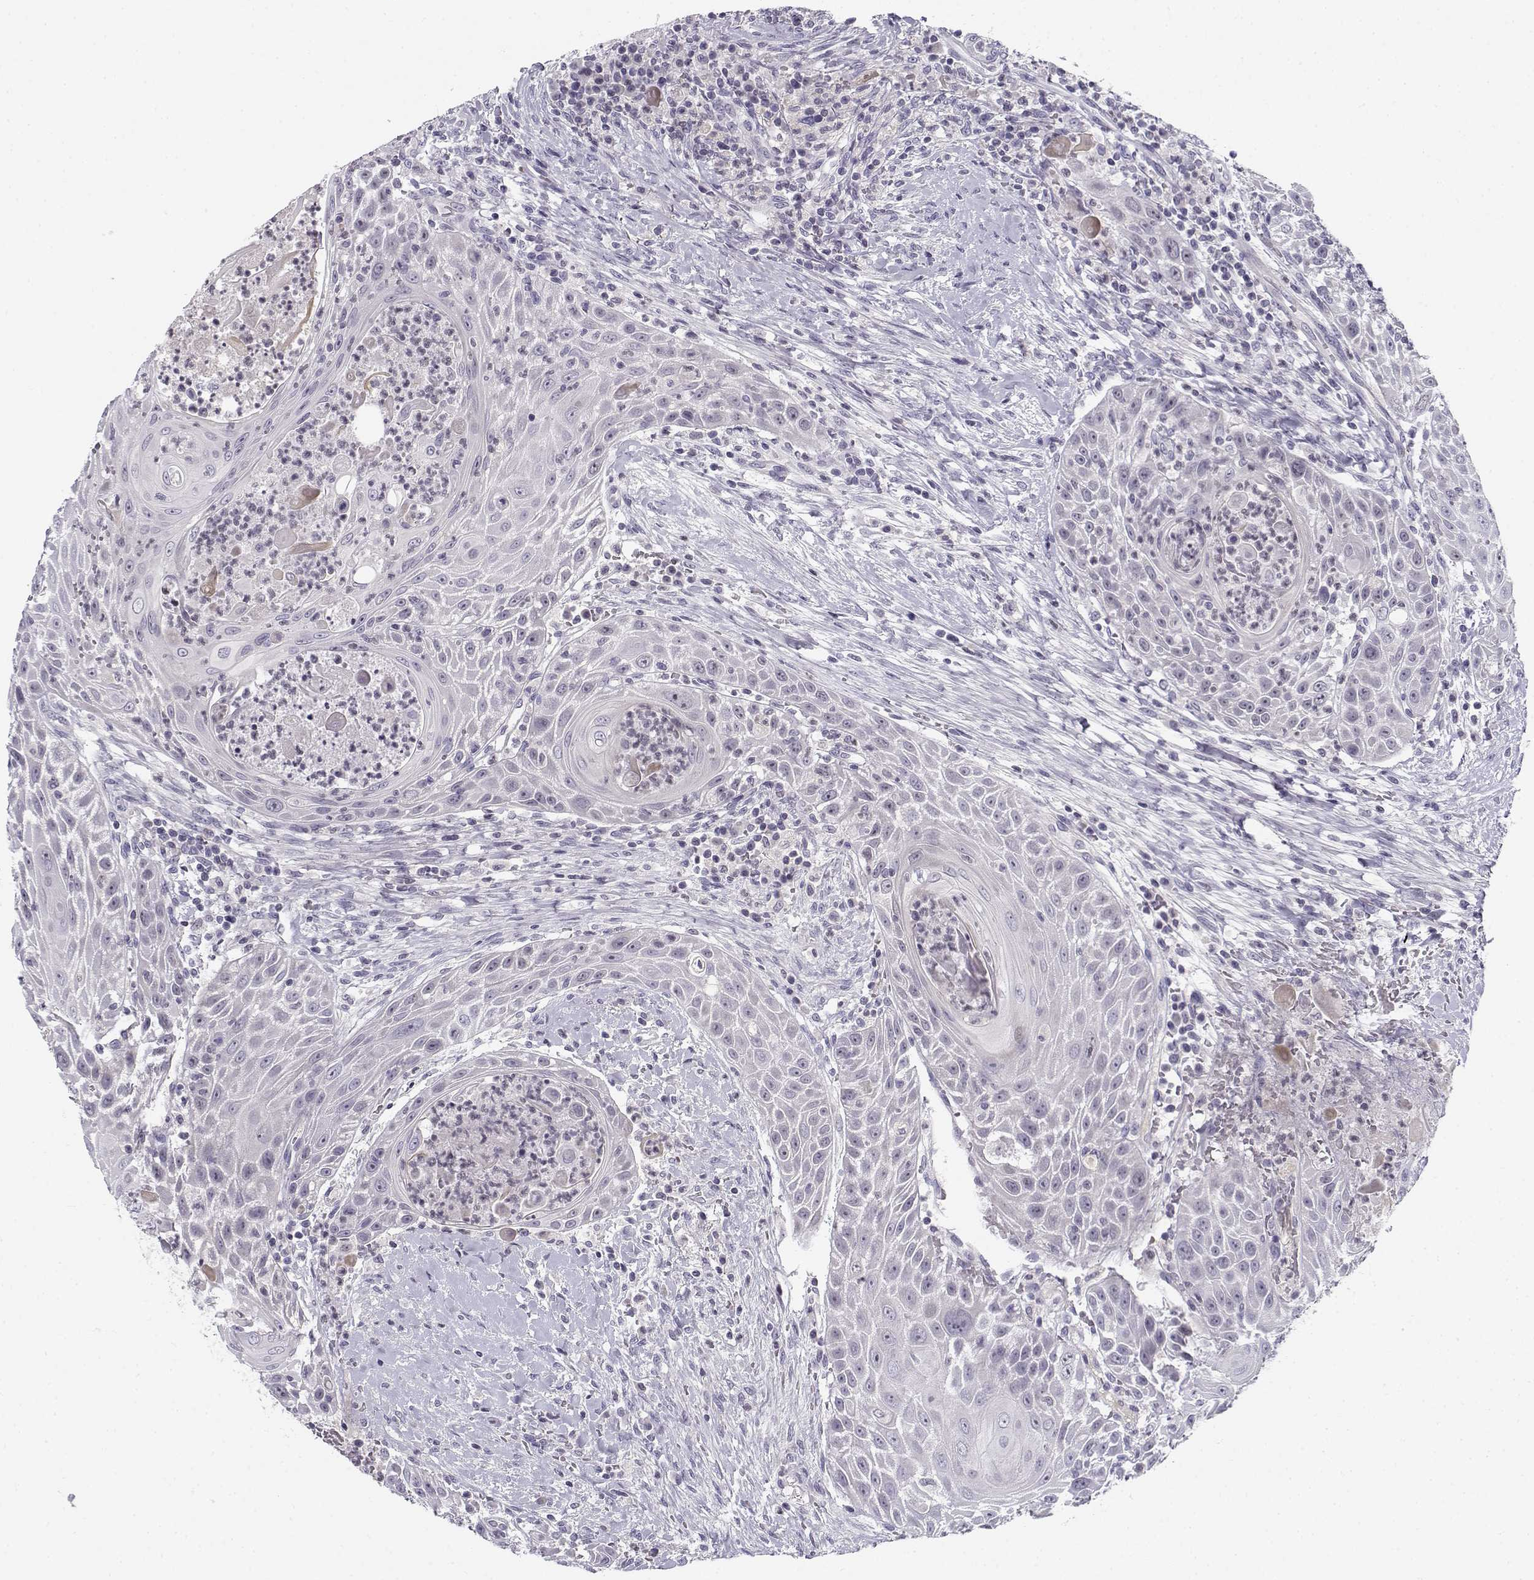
{"staining": {"intensity": "negative", "quantity": "none", "location": "none"}, "tissue": "head and neck cancer", "cell_type": "Tumor cells", "image_type": "cancer", "snomed": [{"axis": "morphology", "description": "Squamous cell carcinoma, NOS"}, {"axis": "topography", "description": "Head-Neck"}], "caption": "A photomicrograph of human head and neck cancer (squamous cell carcinoma) is negative for staining in tumor cells.", "gene": "DDX25", "patient": {"sex": "male", "age": 69}}